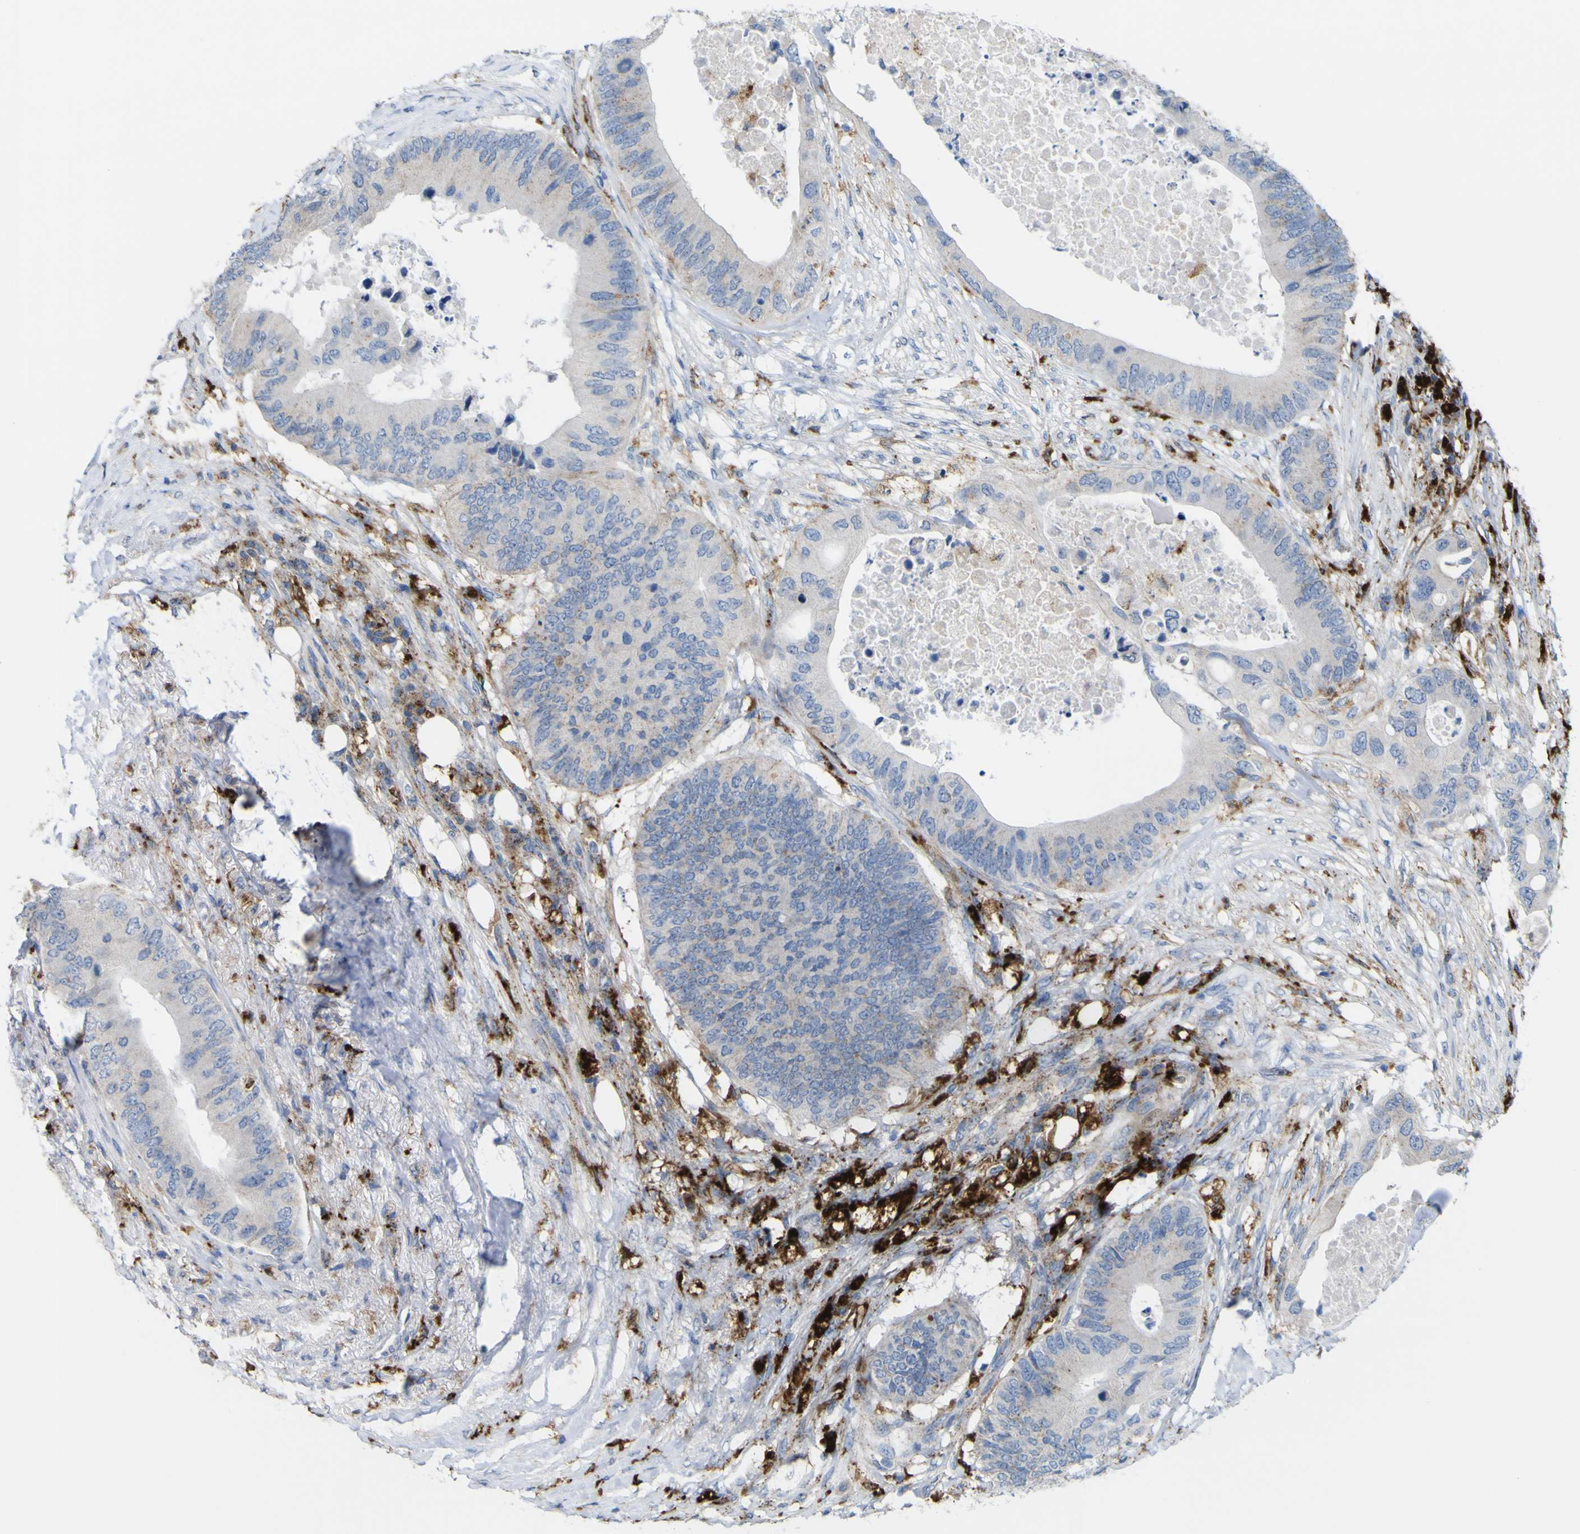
{"staining": {"intensity": "negative", "quantity": "none", "location": "none"}, "tissue": "colorectal cancer", "cell_type": "Tumor cells", "image_type": "cancer", "snomed": [{"axis": "morphology", "description": "Adenocarcinoma, NOS"}, {"axis": "topography", "description": "Colon"}], "caption": "This is a micrograph of immunohistochemistry (IHC) staining of colorectal cancer (adenocarcinoma), which shows no expression in tumor cells. (DAB immunohistochemistry visualized using brightfield microscopy, high magnification).", "gene": "PLD3", "patient": {"sex": "male", "age": 71}}